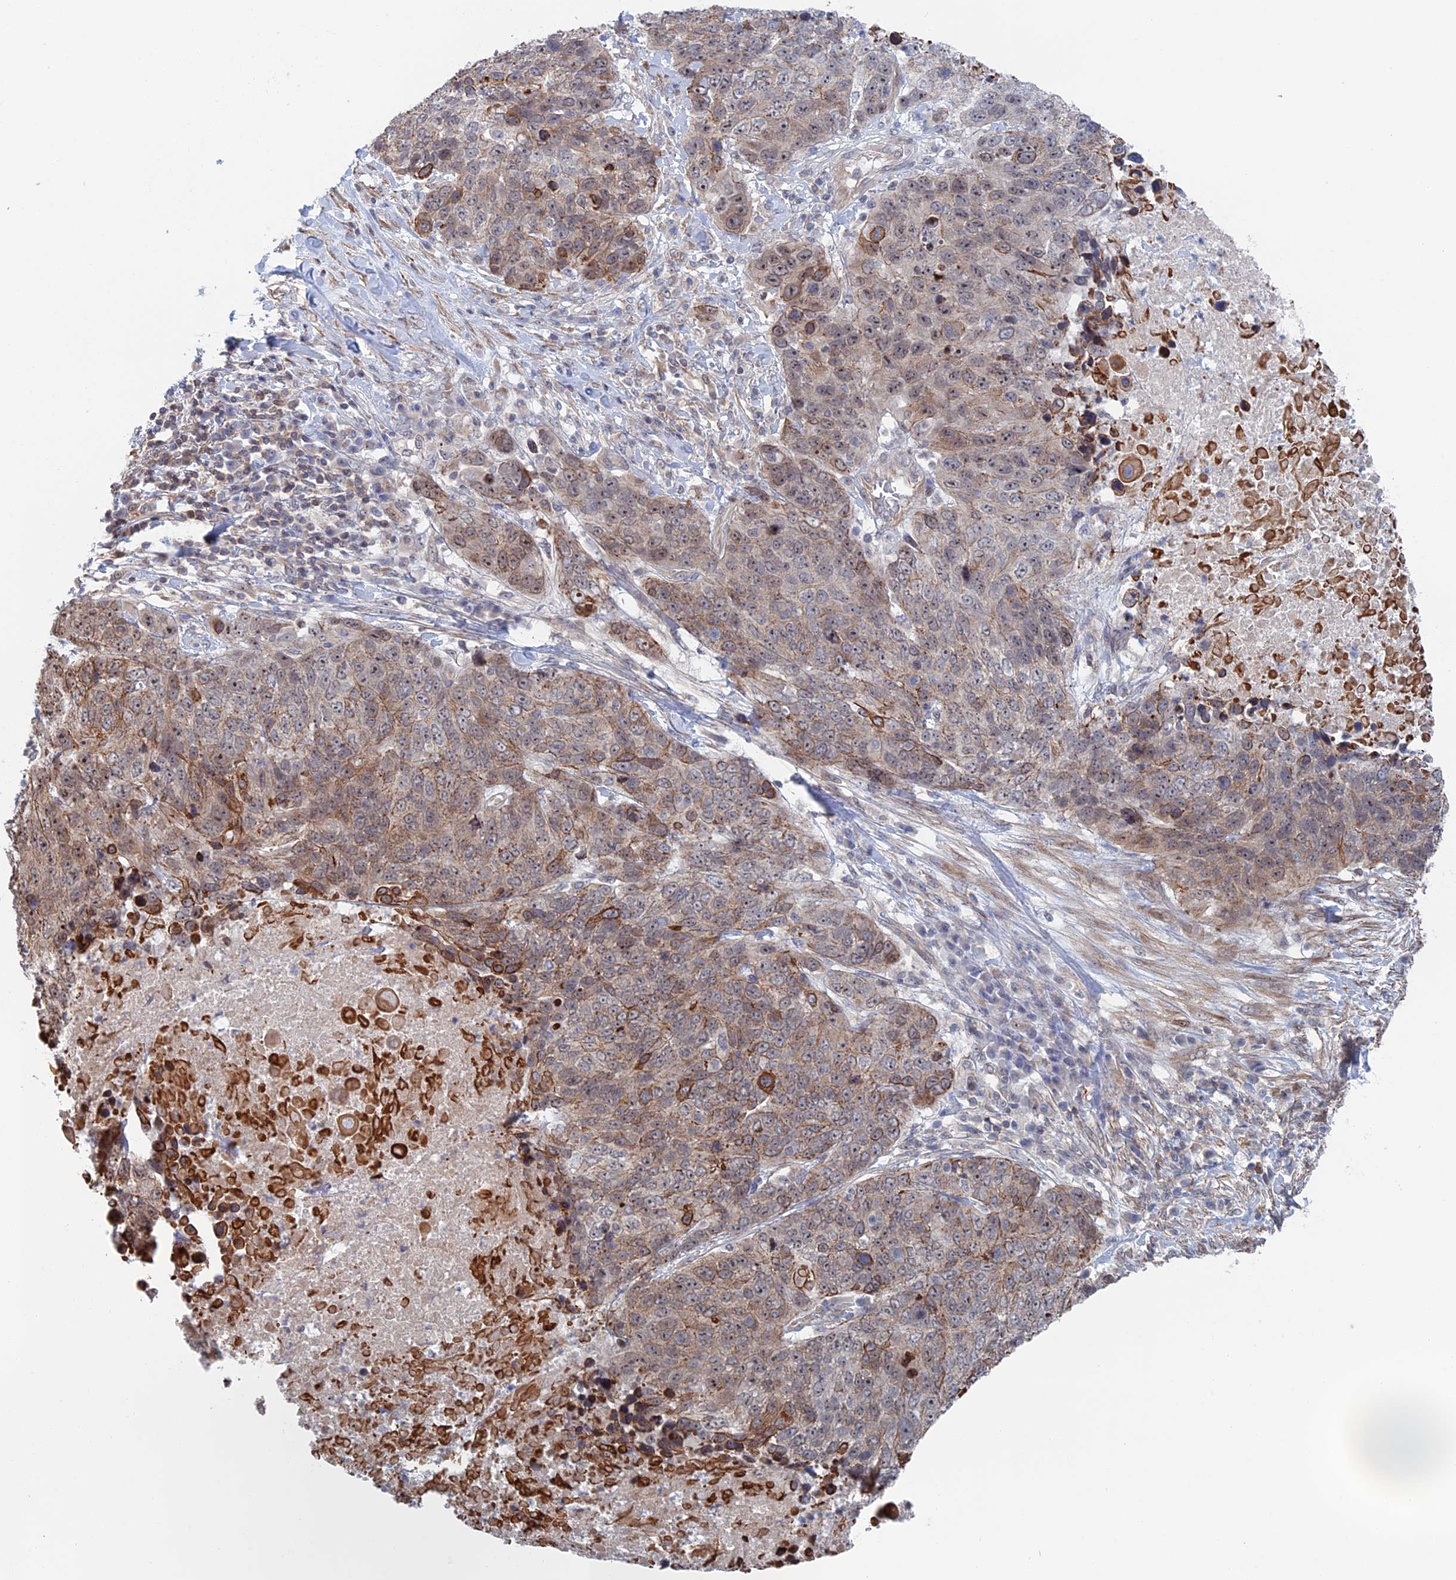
{"staining": {"intensity": "moderate", "quantity": "<25%", "location": "cytoplasmic/membranous"}, "tissue": "lung cancer", "cell_type": "Tumor cells", "image_type": "cancer", "snomed": [{"axis": "morphology", "description": "Normal tissue, NOS"}, {"axis": "morphology", "description": "Squamous cell carcinoma, NOS"}, {"axis": "topography", "description": "Lymph node"}, {"axis": "topography", "description": "Lung"}], "caption": "A micrograph of lung squamous cell carcinoma stained for a protein reveals moderate cytoplasmic/membranous brown staining in tumor cells.", "gene": "IL7", "patient": {"sex": "male", "age": 66}}